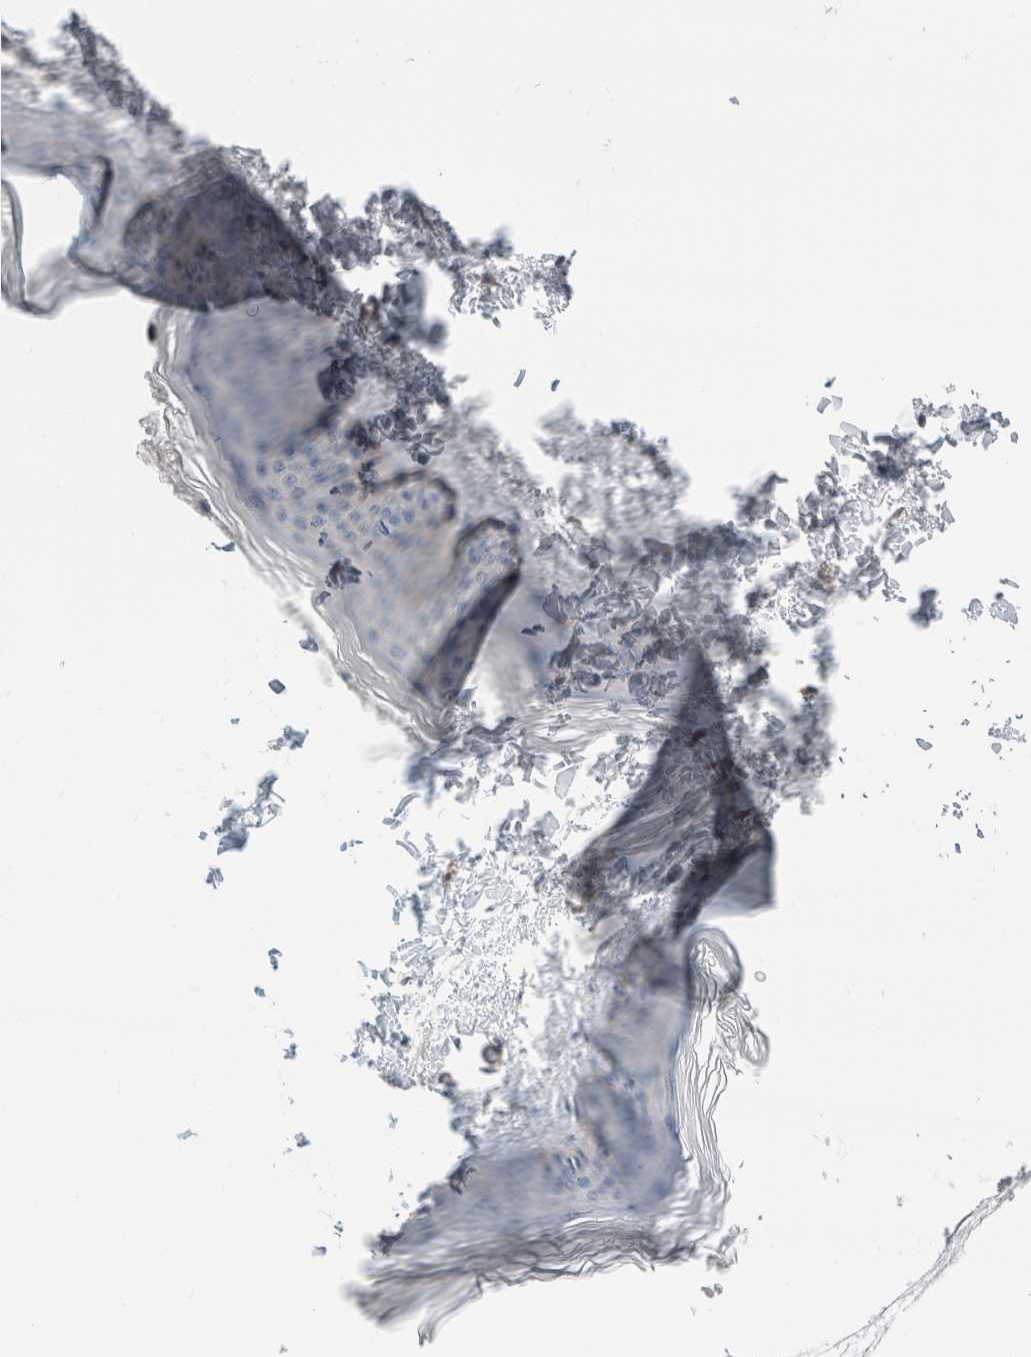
{"staining": {"intensity": "negative", "quantity": "none", "location": "none"}, "tissue": "skin", "cell_type": "Fibroblasts", "image_type": "normal", "snomed": [{"axis": "morphology", "description": "Normal tissue, NOS"}, {"axis": "topography", "description": "Skin"}], "caption": "Fibroblasts show no significant positivity in benign skin. The staining is performed using DAB brown chromogen with nuclei counter-stained in using hematoxylin.", "gene": "SYTL5", "patient": {"sex": "female", "age": 27}}